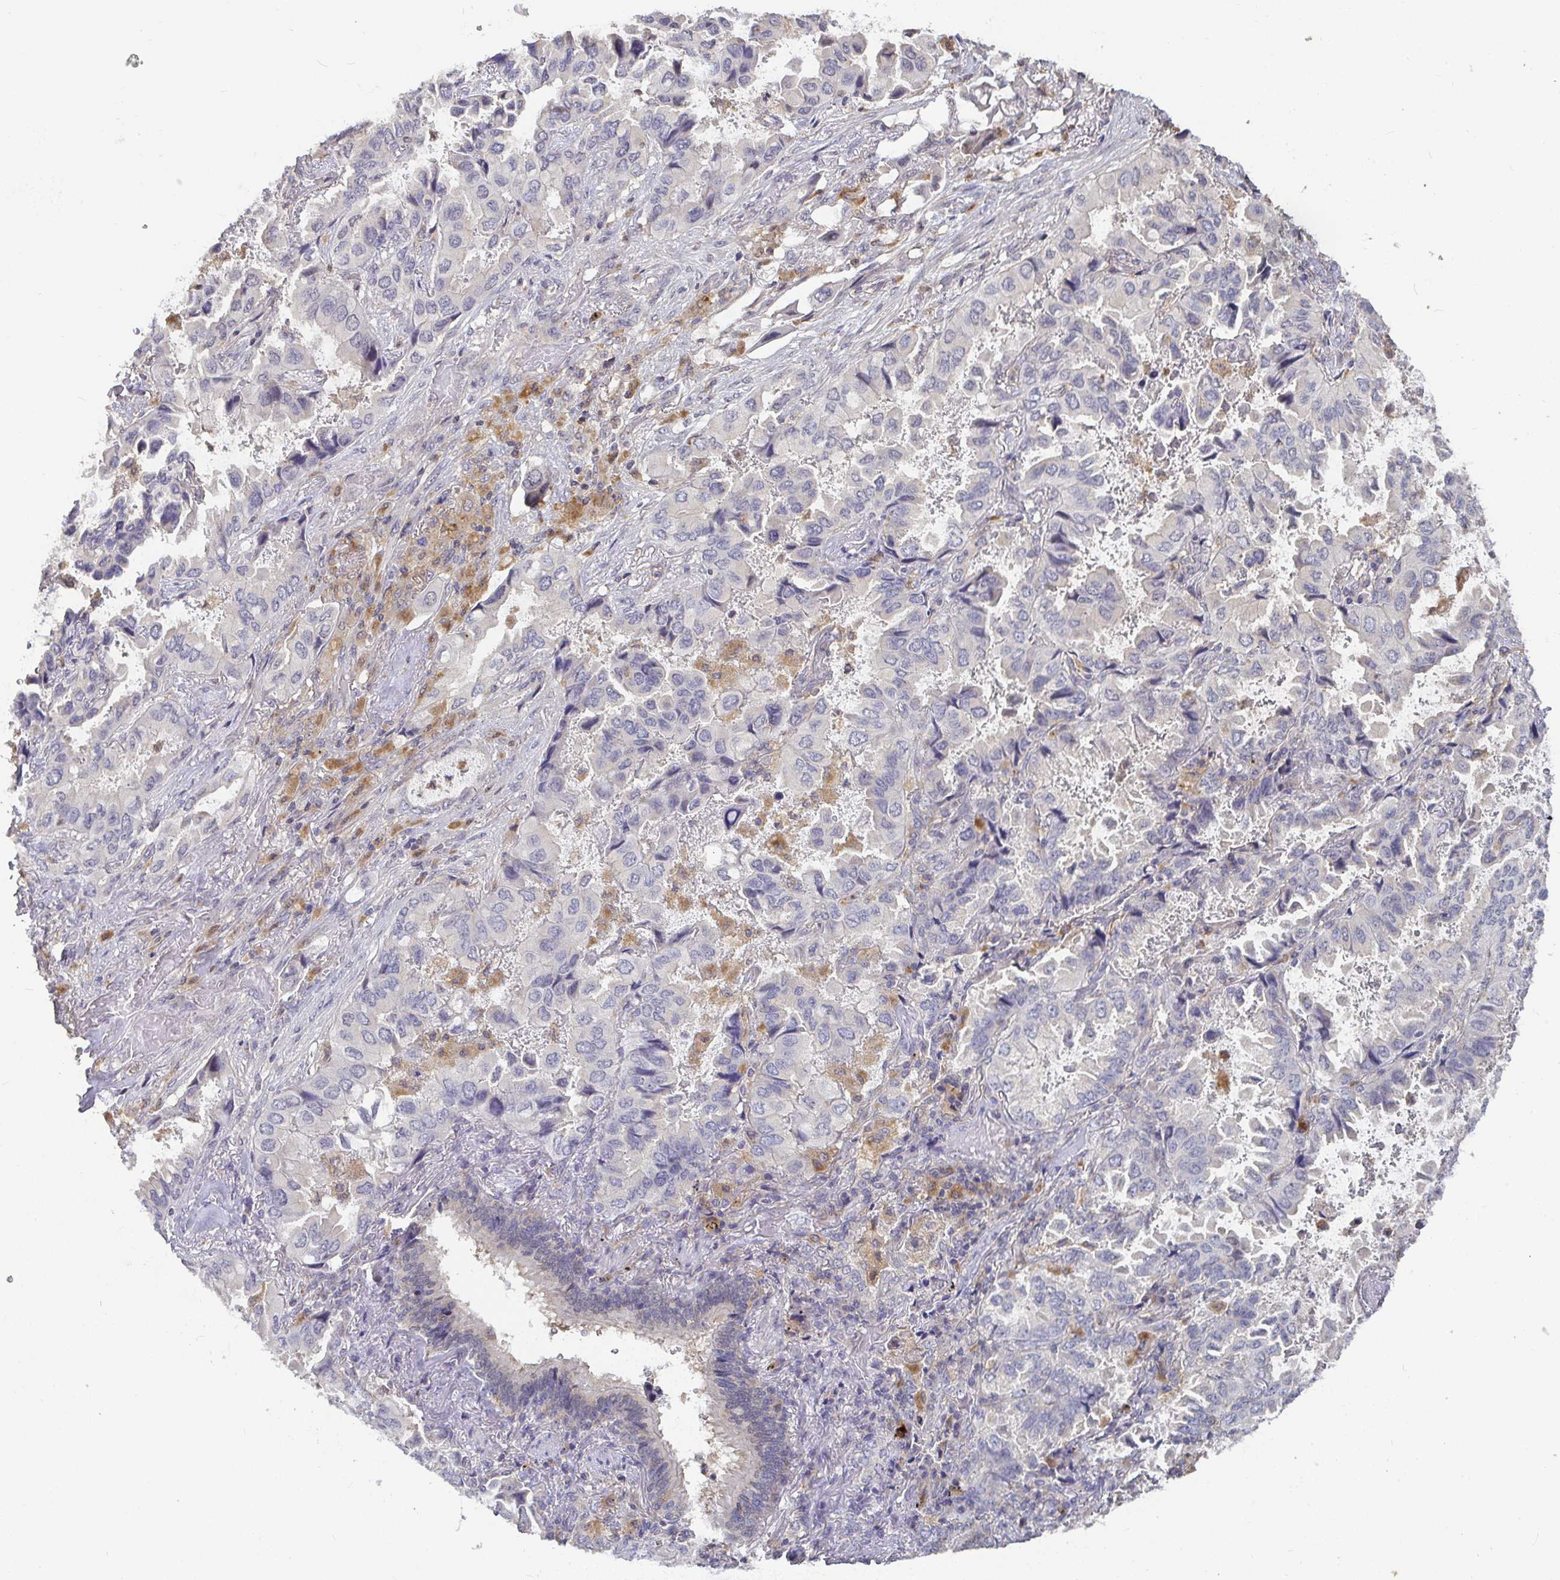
{"staining": {"intensity": "negative", "quantity": "none", "location": "none"}, "tissue": "lung cancer", "cell_type": "Tumor cells", "image_type": "cancer", "snomed": [{"axis": "morphology", "description": "Aneuploidy"}, {"axis": "morphology", "description": "Adenocarcinoma, NOS"}, {"axis": "morphology", "description": "Adenocarcinoma, metastatic, NOS"}, {"axis": "topography", "description": "Lymph node"}, {"axis": "topography", "description": "Lung"}], "caption": "An immunohistochemistry (IHC) histopathology image of lung cancer (adenocarcinoma) is shown. There is no staining in tumor cells of lung cancer (adenocarcinoma).", "gene": "CDH18", "patient": {"sex": "female", "age": 48}}